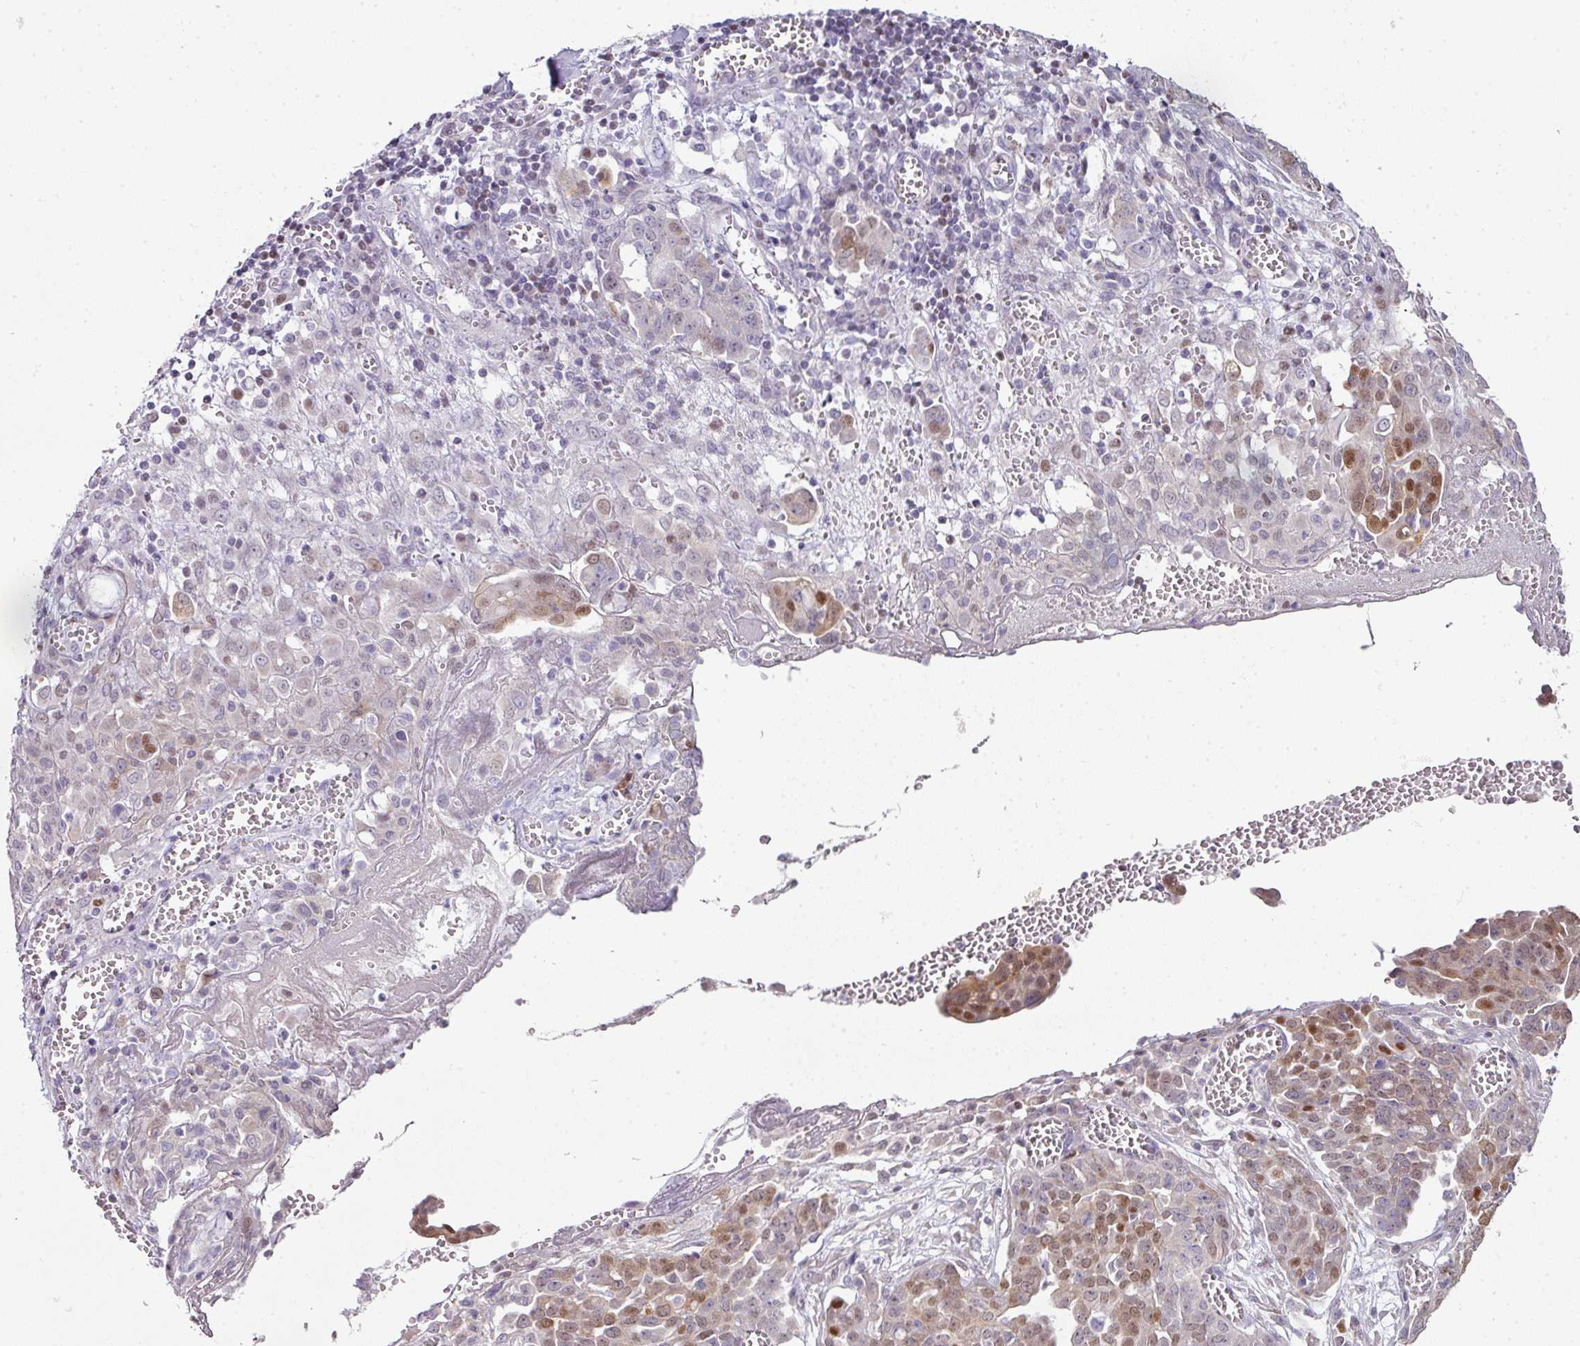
{"staining": {"intensity": "moderate", "quantity": "<25%", "location": "cytoplasmic/membranous,nuclear"}, "tissue": "ovarian cancer", "cell_type": "Tumor cells", "image_type": "cancer", "snomed": [{"axis": "morphology", "description": "Cystadenocarcinoma, serous, NOS"}, {"axis": "topography", "description": "Soft tissue"}, {"axis": "topography", "description": "Ovary"}], "caption": "There is low levels of moderate cytoplasmic/membranous and nuclear positivity in tumor cells of ovarian cancer (serous cystadenocarcinoma), as demonstrated by immunohistochemical staining (brown color).", "gene": "ANKRD18A", "patient": {"sex": "female", "age": 57}}